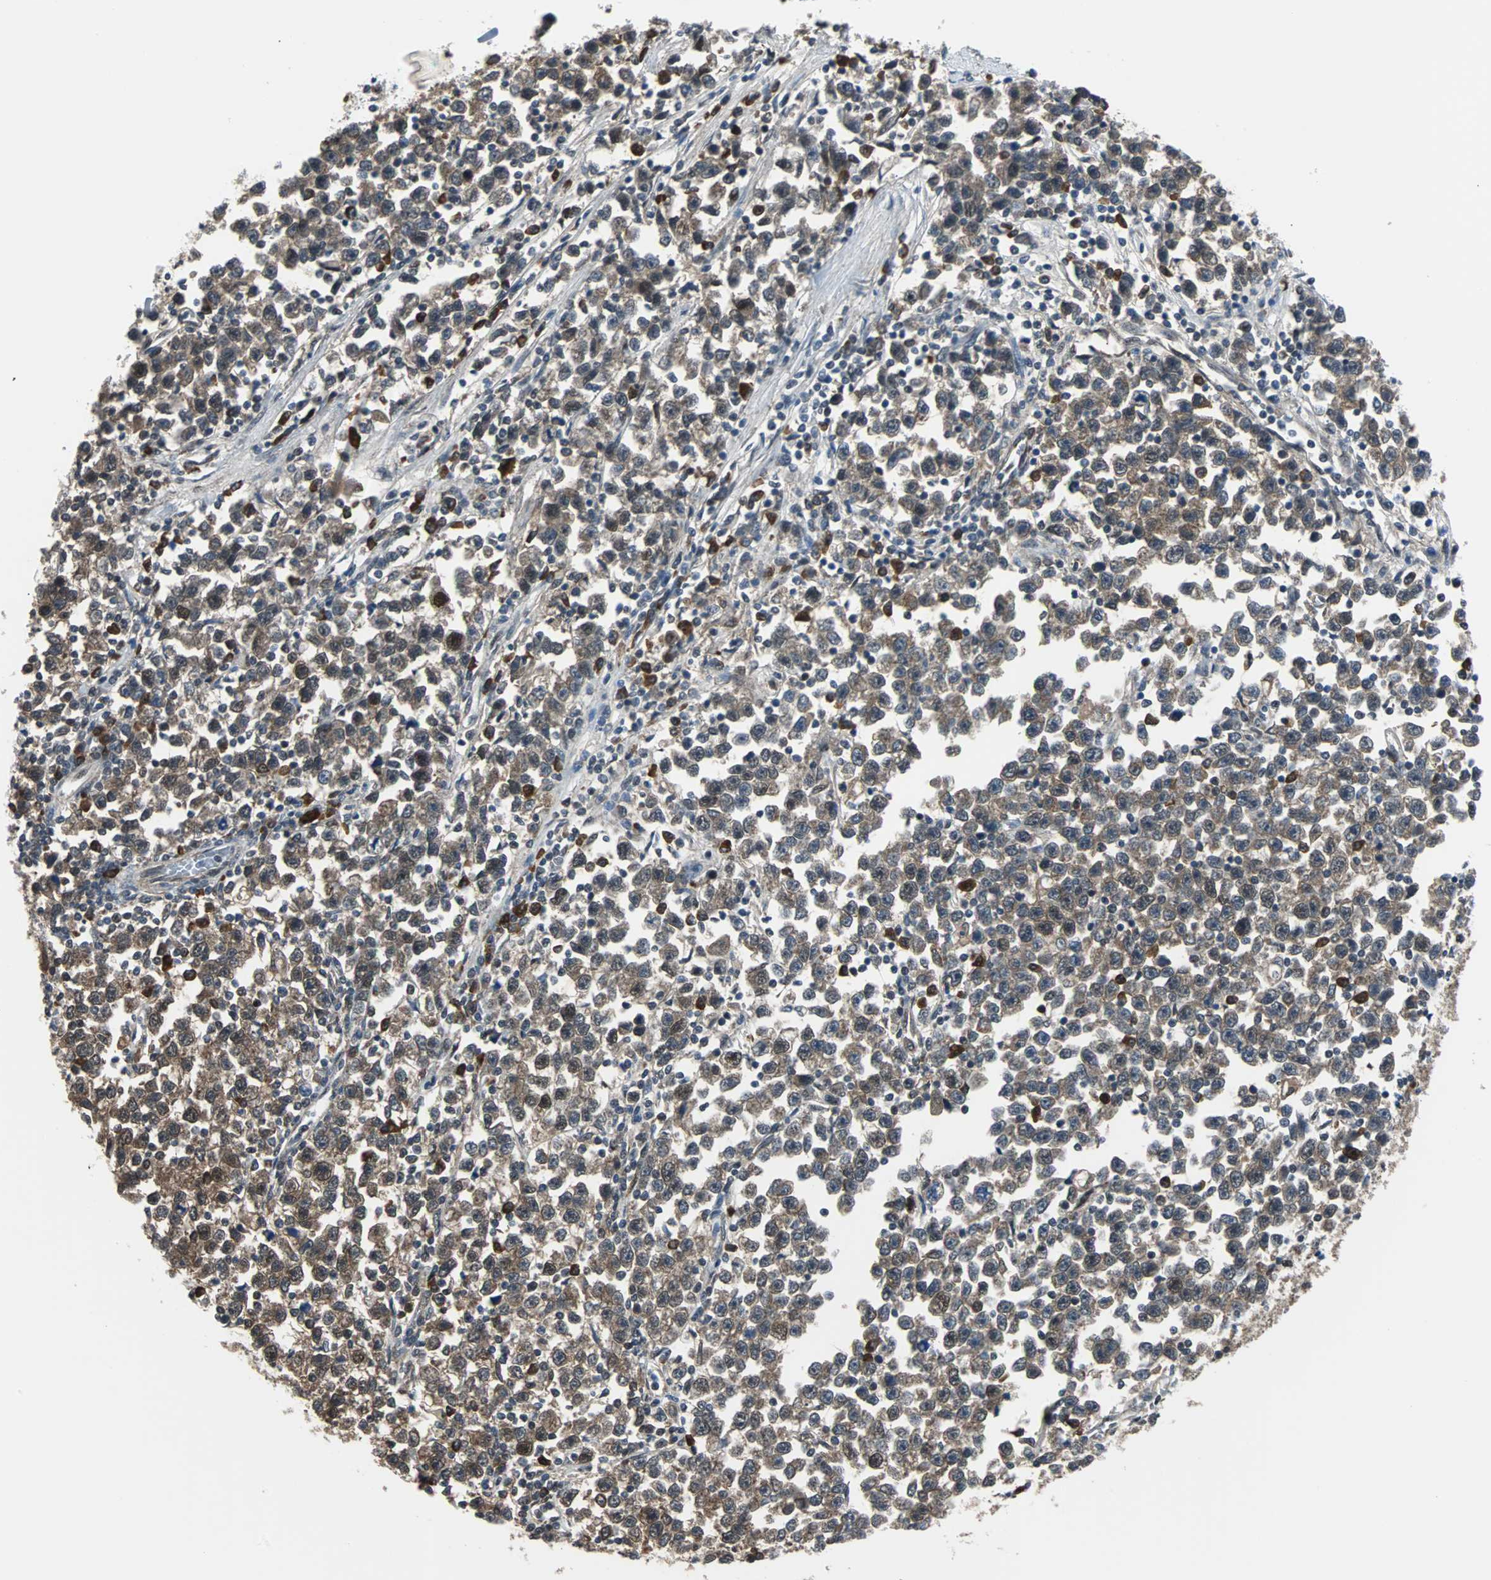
{"staining": {"intensity": "moderate", "quantity": ">75%", "location": "cytoplasmic/membranous"}, "tissue": "testis cancer", "cell_type": "Tumor cells", "image_type": "cancer", "snomed": [{"axis": "morphology", "description": "Seminoma, NOS"}, {"axis": "topography", "description": "Testis"}], "caption": "A micrograph of human seminoma (testis) stained for a protein reveals moderate cytoplasmic/membranous brown staining in tumor cells. Nuclei are stained in blue.", "gene": "VCP", "patient": {"sex": "male", "age": 43}}